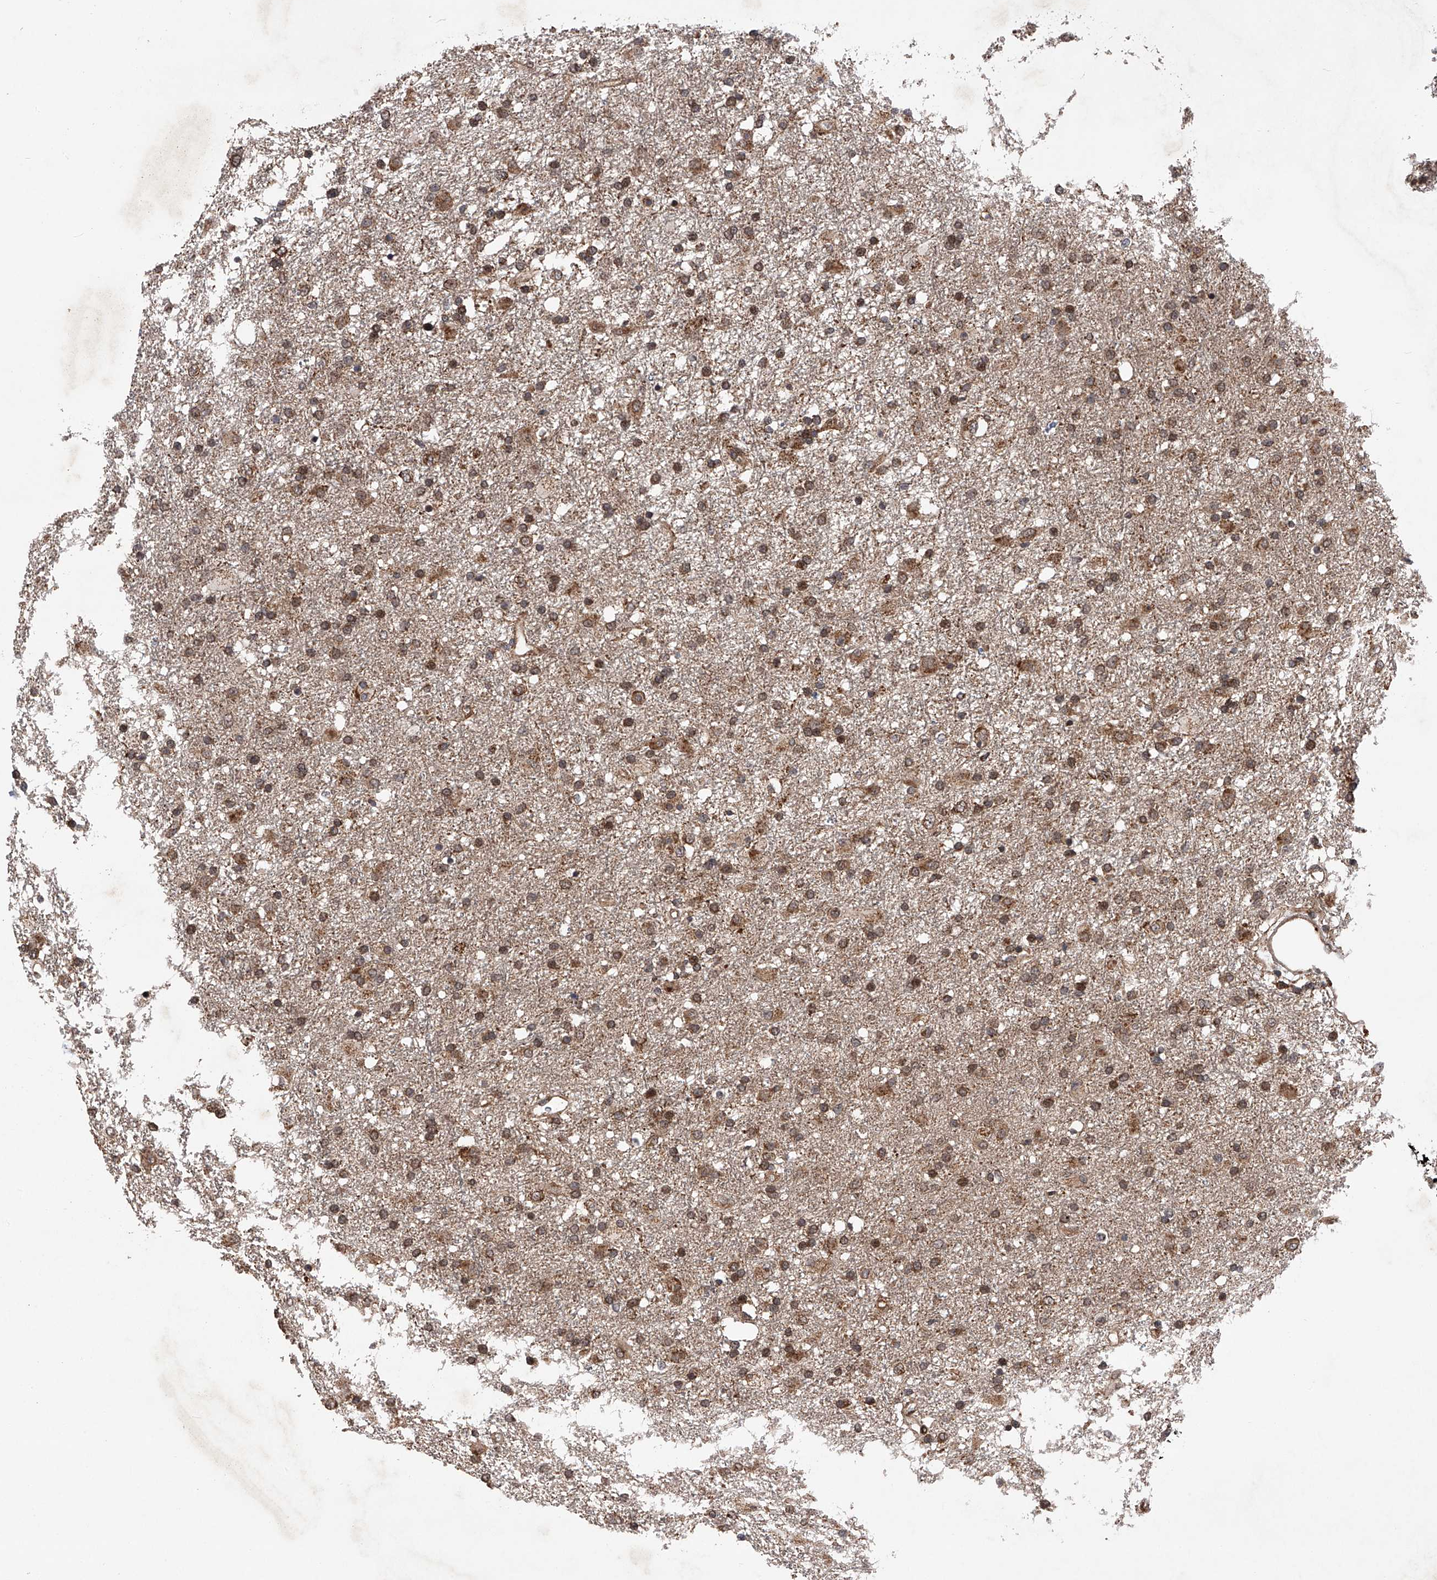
{"staining": {"intensity": "moderate", "quantity": ">75%", "location": "cytoplasmic/membranous"}, "tissue": "glioma", "cell_type": "Tumor cells", "image_type": "cancer", "snomed": [{"axis": "morphology", "description": "Glioma, malignant, Low grade"}, {"axis": "topography", "description": "Brain"}], "caption": "IHC staining of glioma, which shows medium levels of moderate cytoplasmic/membranous staining in approximately >75% of tumor cells indicating moderate cytoplasmic/membranous protein staining. The staining was performed using DAB (brown) for protein detection and nuclei were counterstained in hematoxylin (blue).", "gene": "MAP3K11", "patient": {"sex": "male", "age": 65}}